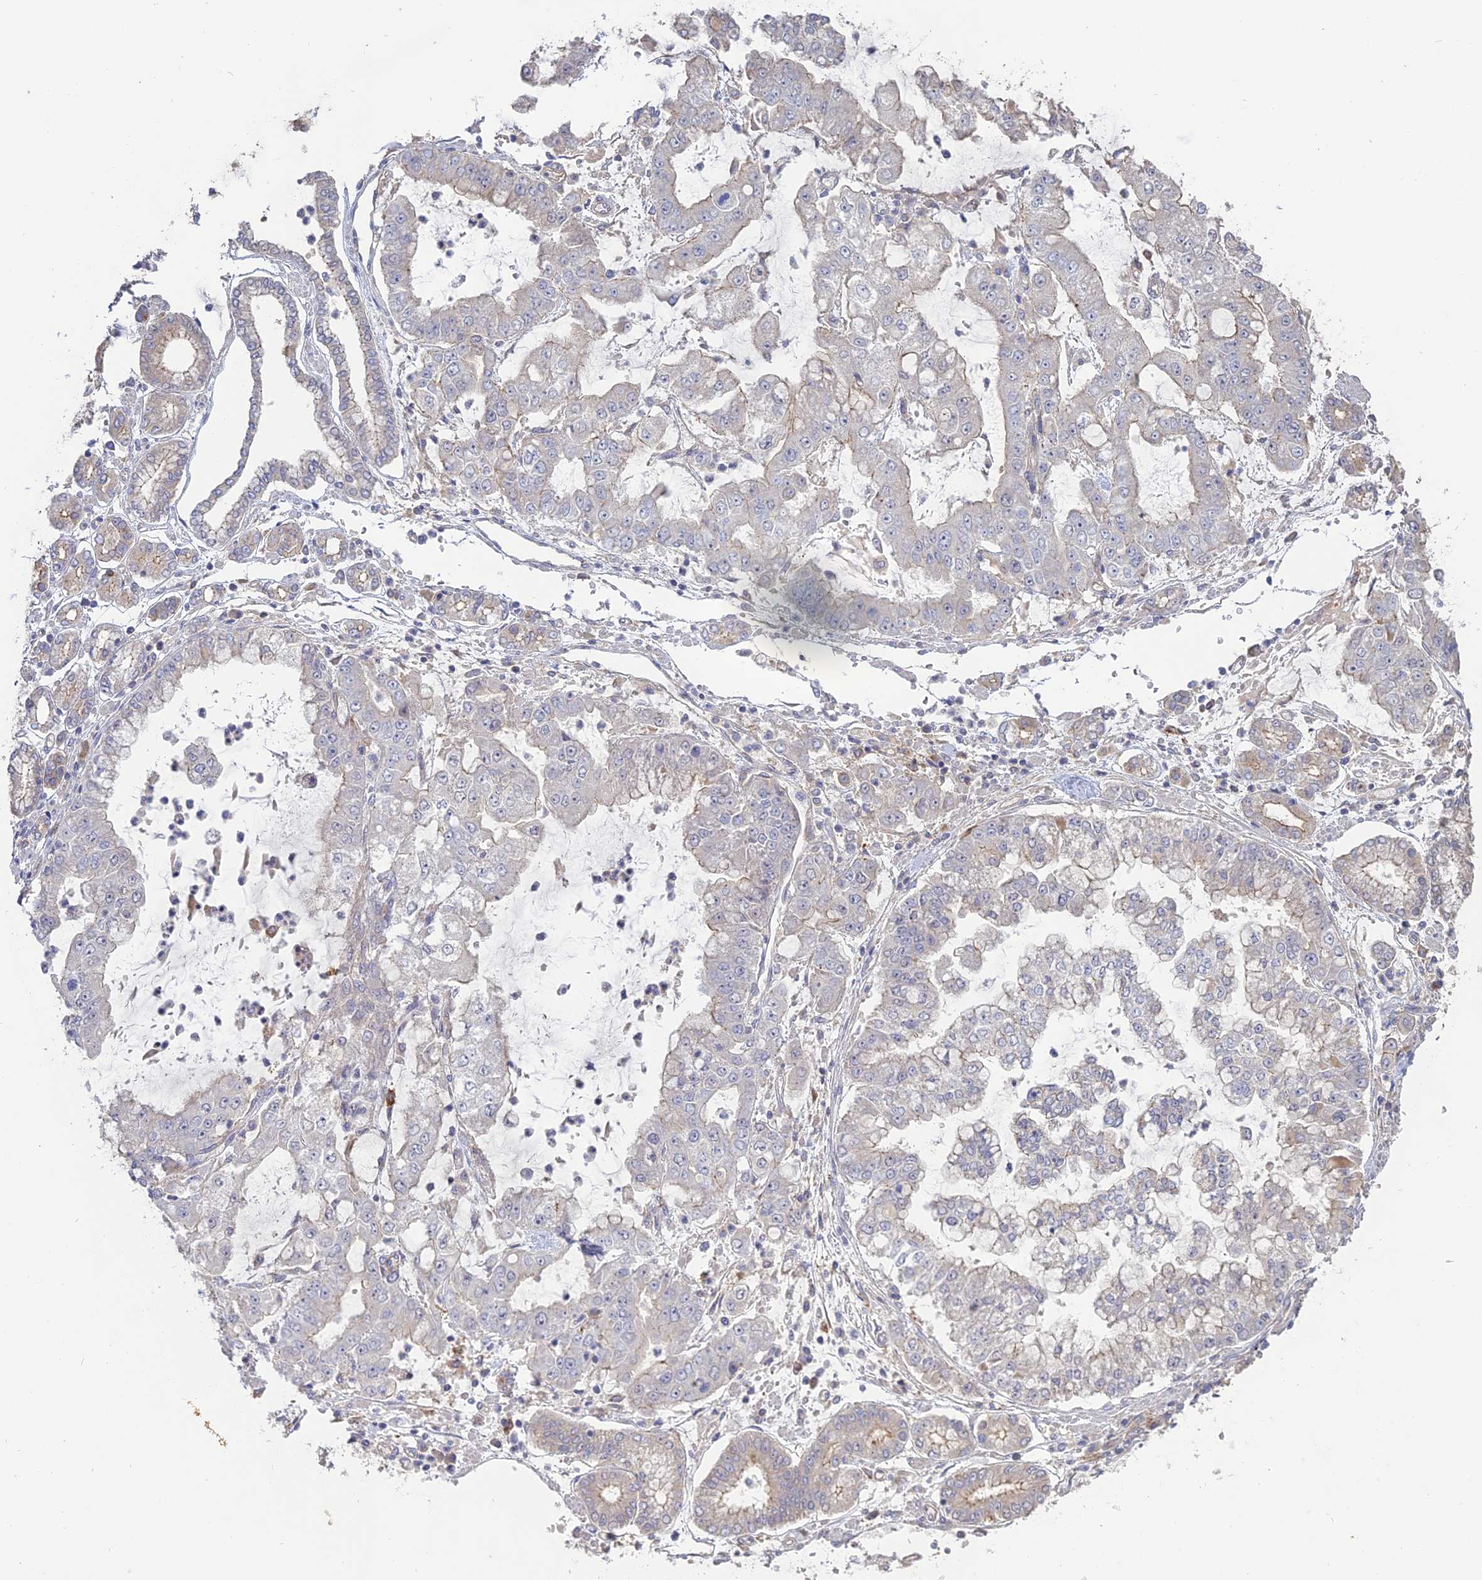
{"staining": {"intensity": "negative", "quantity": "none", "location": "none"}, "tissue": "stomach cancer", "cell_type": "Tumor cells", "image_type": "cancer", "snomed": [{"axis": "morphology", "description": "Adenocarcinoma, NOS"}, {"axis": "topography", "description": "Stomach"}], "caption": "Human stomach cancer (adenocarcinoma) stained for a protein using immunohistochemistry (IHC) exhibits no expression in tumor cells.", "gene": "SFT2D2", "patient": {"sex": "male", "age": 76}}